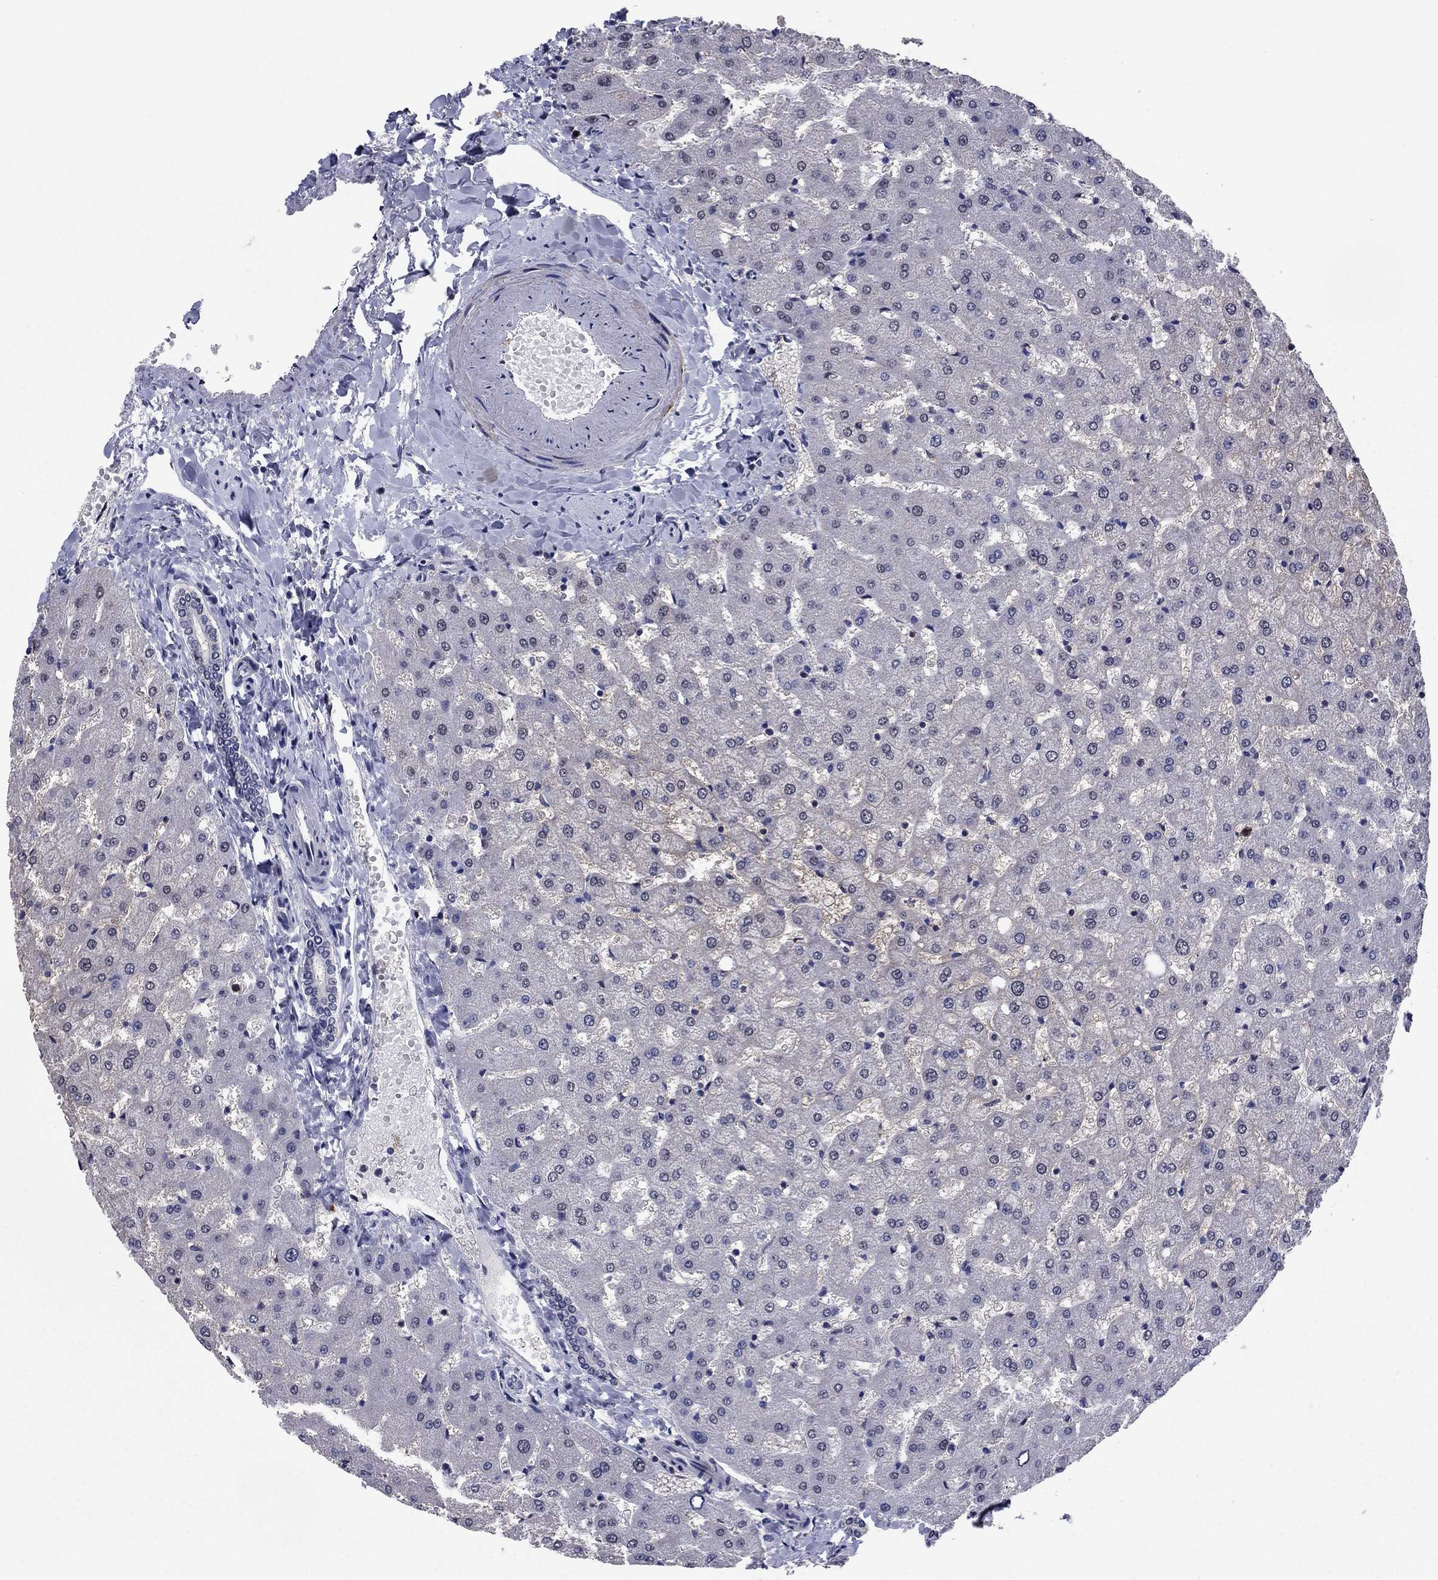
{"staining": {"intensity": "negative", "quantity": "none", "location": "none"}, "tissue": "liver", "cell_type": "Cholangiocytes", "image_type": "normal", "snomed": [{"axis": "morphology", "description": "Normal tissue, NOS"}, {"axis": "topography", "description": "Liver"}], "caption": "IHC of normal human liver shows no staining in cholangiocytes.", "gene": "TYMS", "patient": {"sex": "female", "age": 50}}